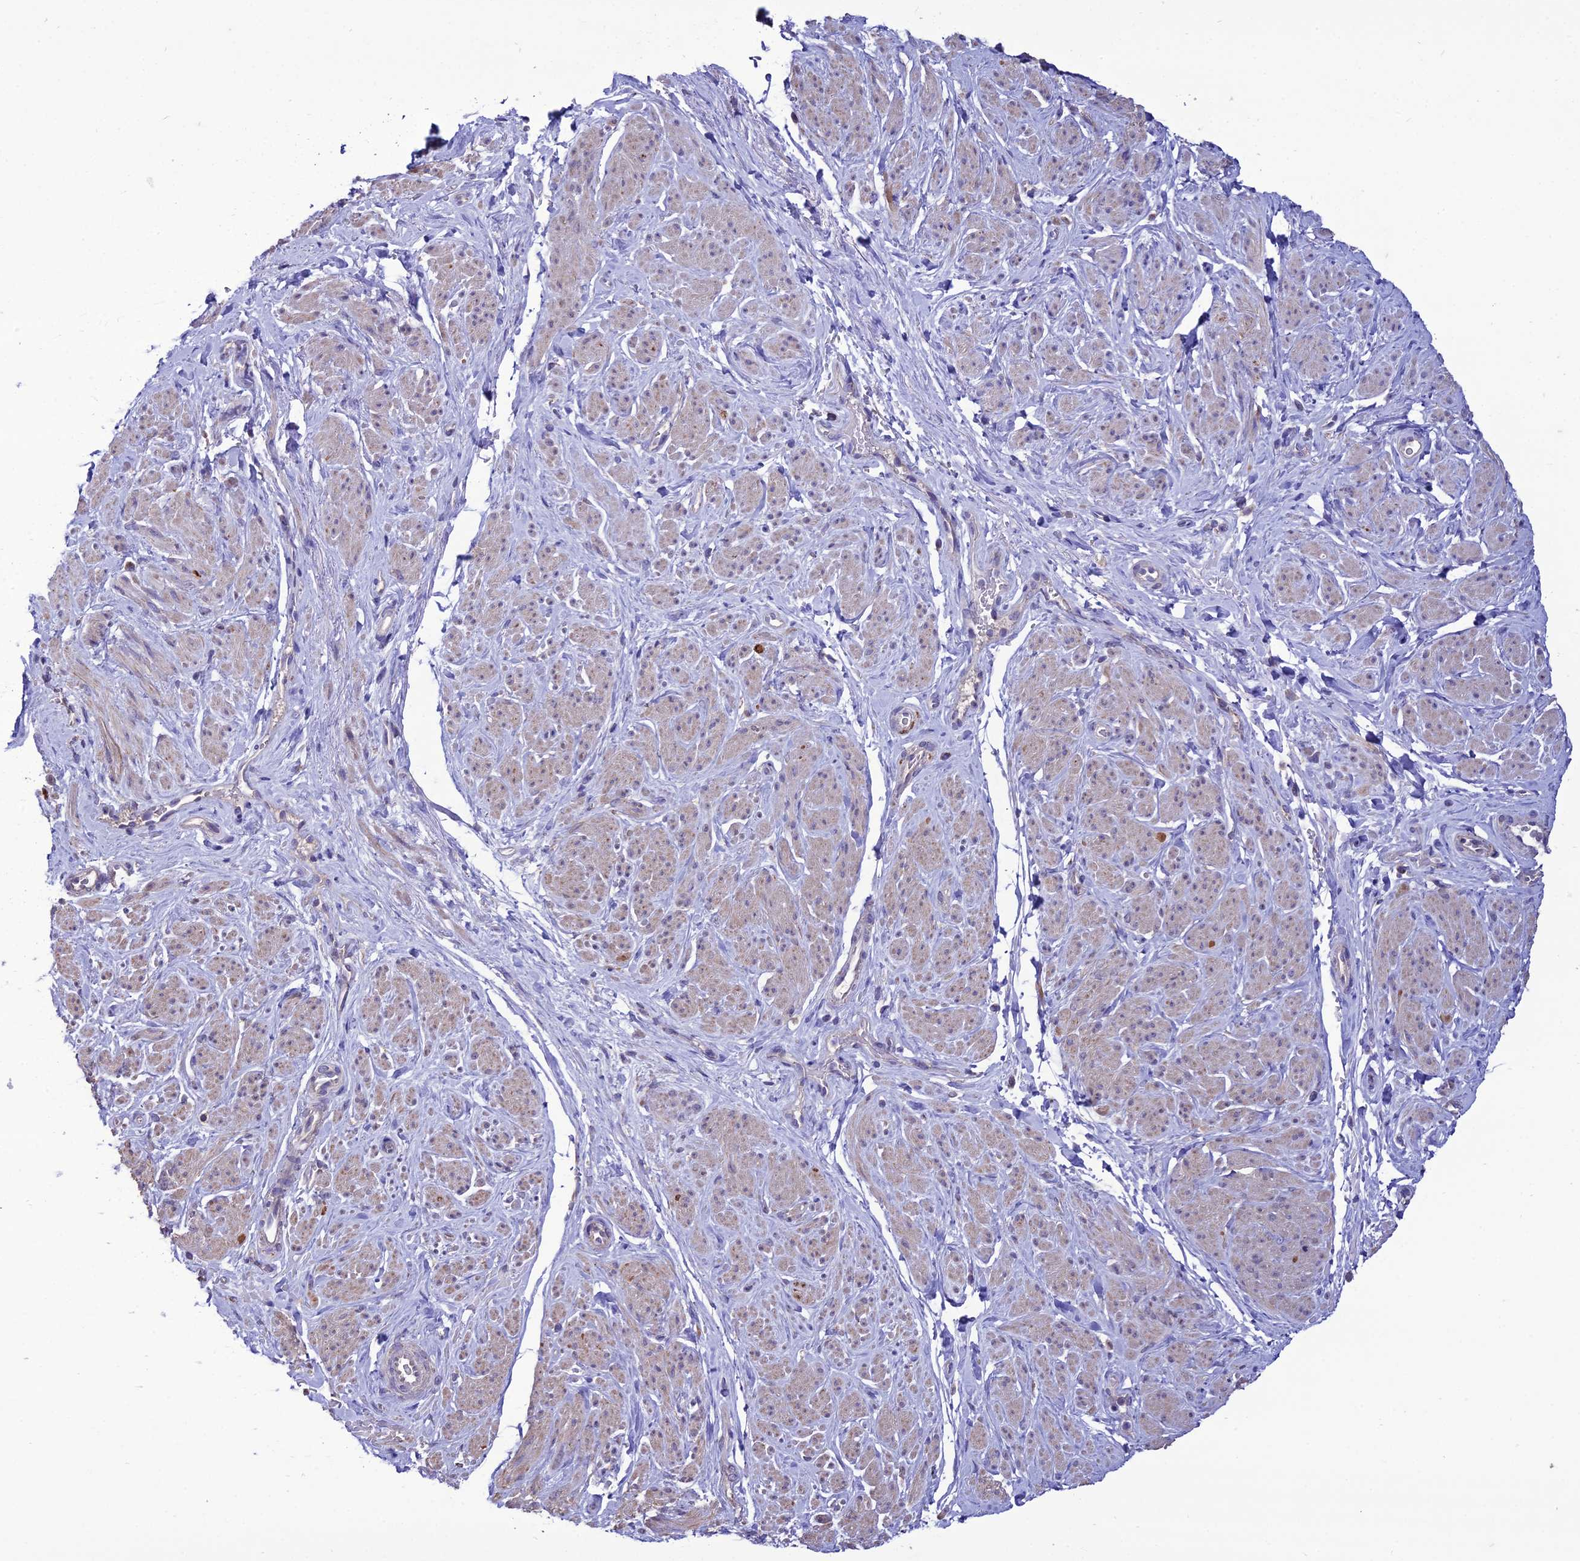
{"staining": {"intensity": "weak", "quantity": "<25%", "location": "cytoplasmic/membranous"}, "tissue": "smooth muscle", "cell_type": "Smooth muscle cells", "image_type": "normal", "snomed": [{"axis": "morphology", "description": "Normal tissue, NOS"}, {"axis": "topography", "description": "Smooth muscle"}, {"axis": "topography", "description": "Peripheral nerve tissue"}], "caption": "The histopathology image exhibits no staining of smooth muscle cells in unremarkable smooth muscle.", "gene": "HOGA1", "patient": {"sex": "male", "age": 69}}